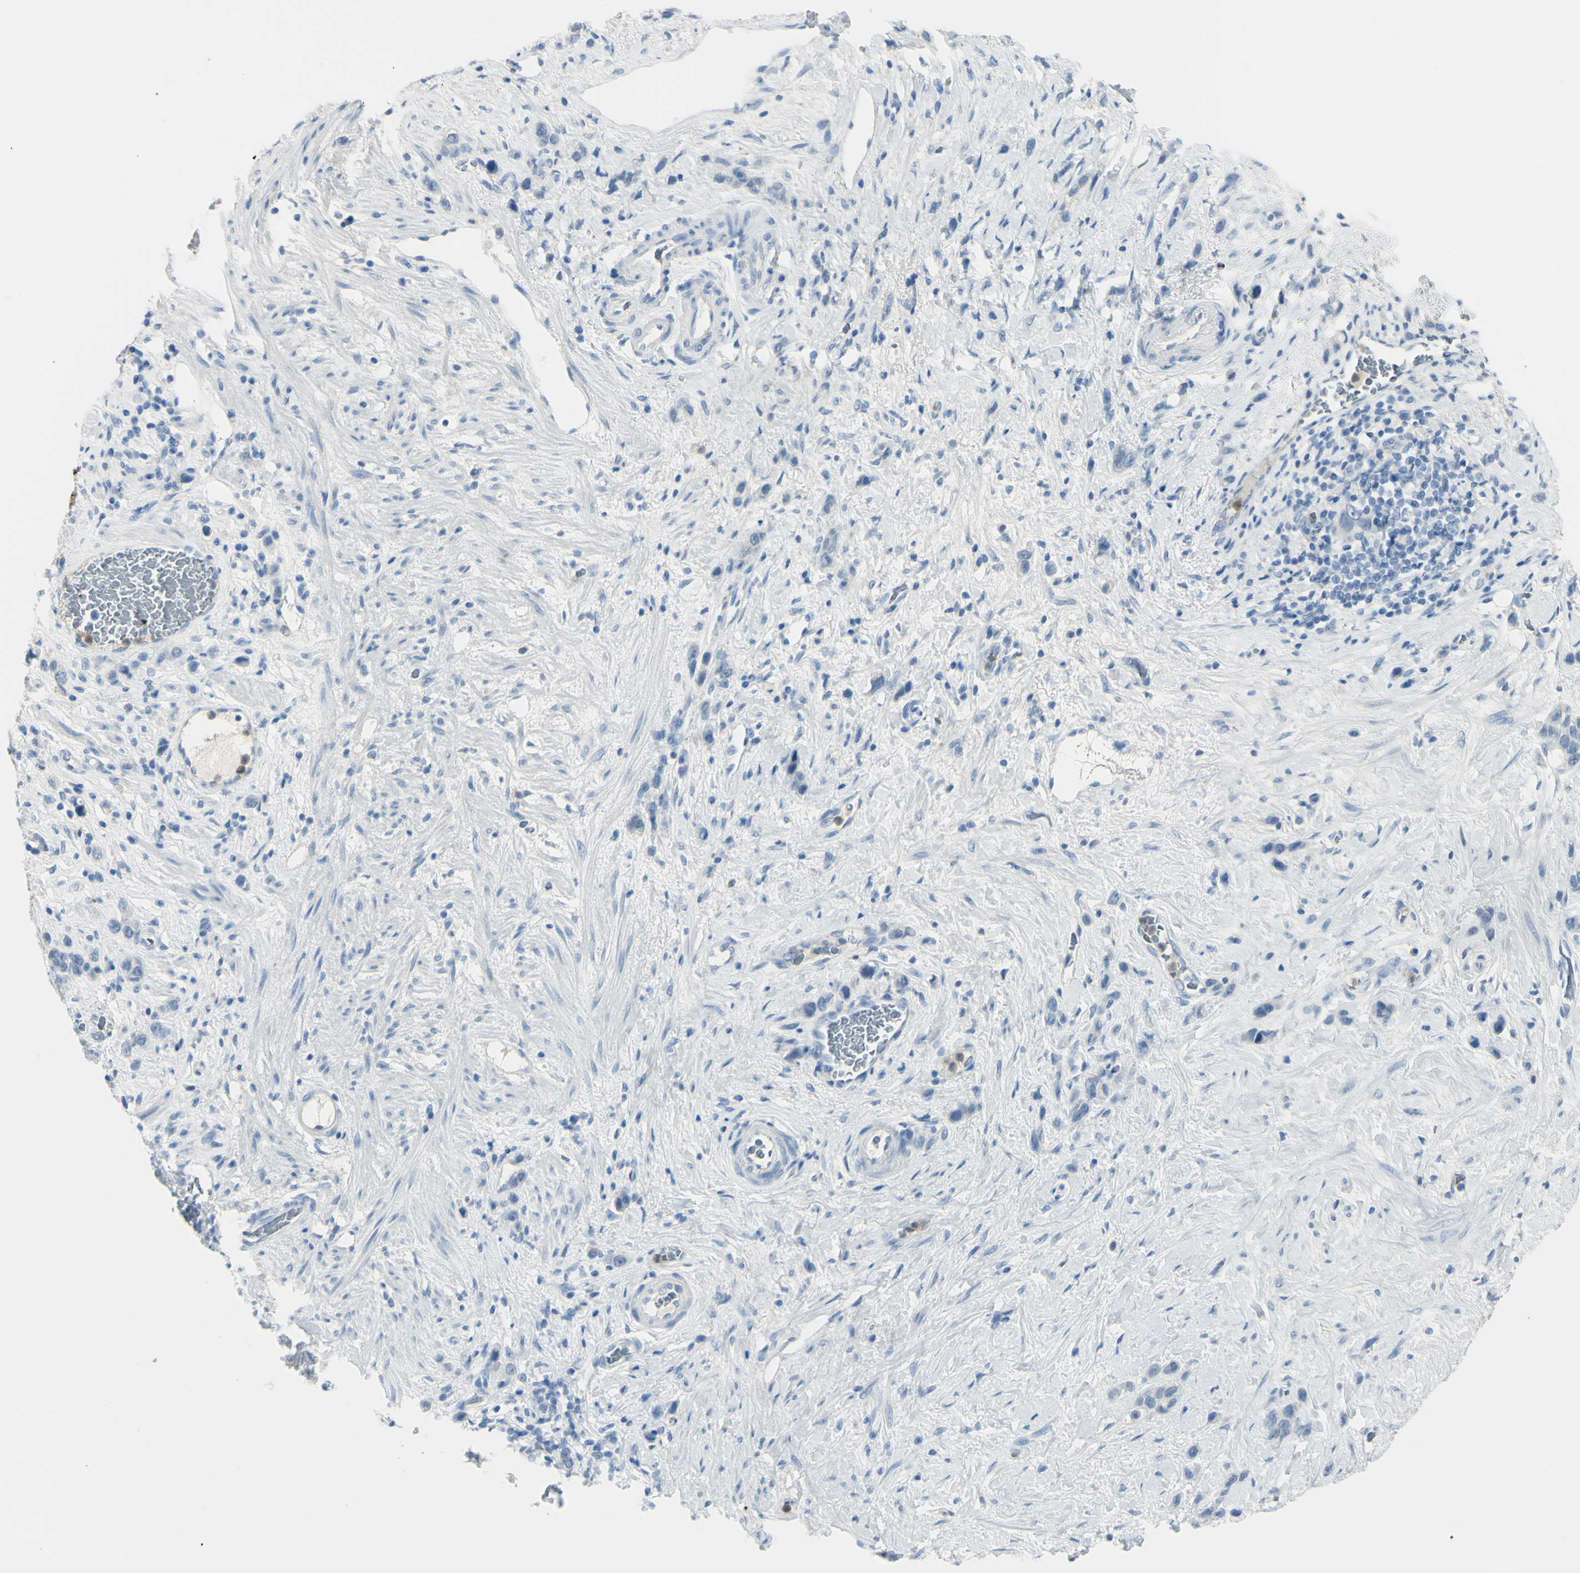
{"staining": {"intensity": "negative", "quantity": "none", "location": "none"}, "tissue": "stomach cancer", "cell_type": "Tumor cells", "image_type": "cancer", "snomed": [{"axis": "morphology", "description": "Adenocarcinoma, NOS"}, {"axis": "morphology", "description": "Adenocarcinoma, High grade"}, {"axis": "topography", "description": "Stomach, upper"}, {"axis": "topography", "description": "Stomach, lower"}], "caption": "High magnification brightfield microscopy of stomach cancer (adenocarcinoma (high-grade)) stained with DAB (brown) and counterstained with hematoxylin (blue): tumor cells show no significant expression.", "gene": "ZNF557", "patient": {"sex": "female", "age": 65}}